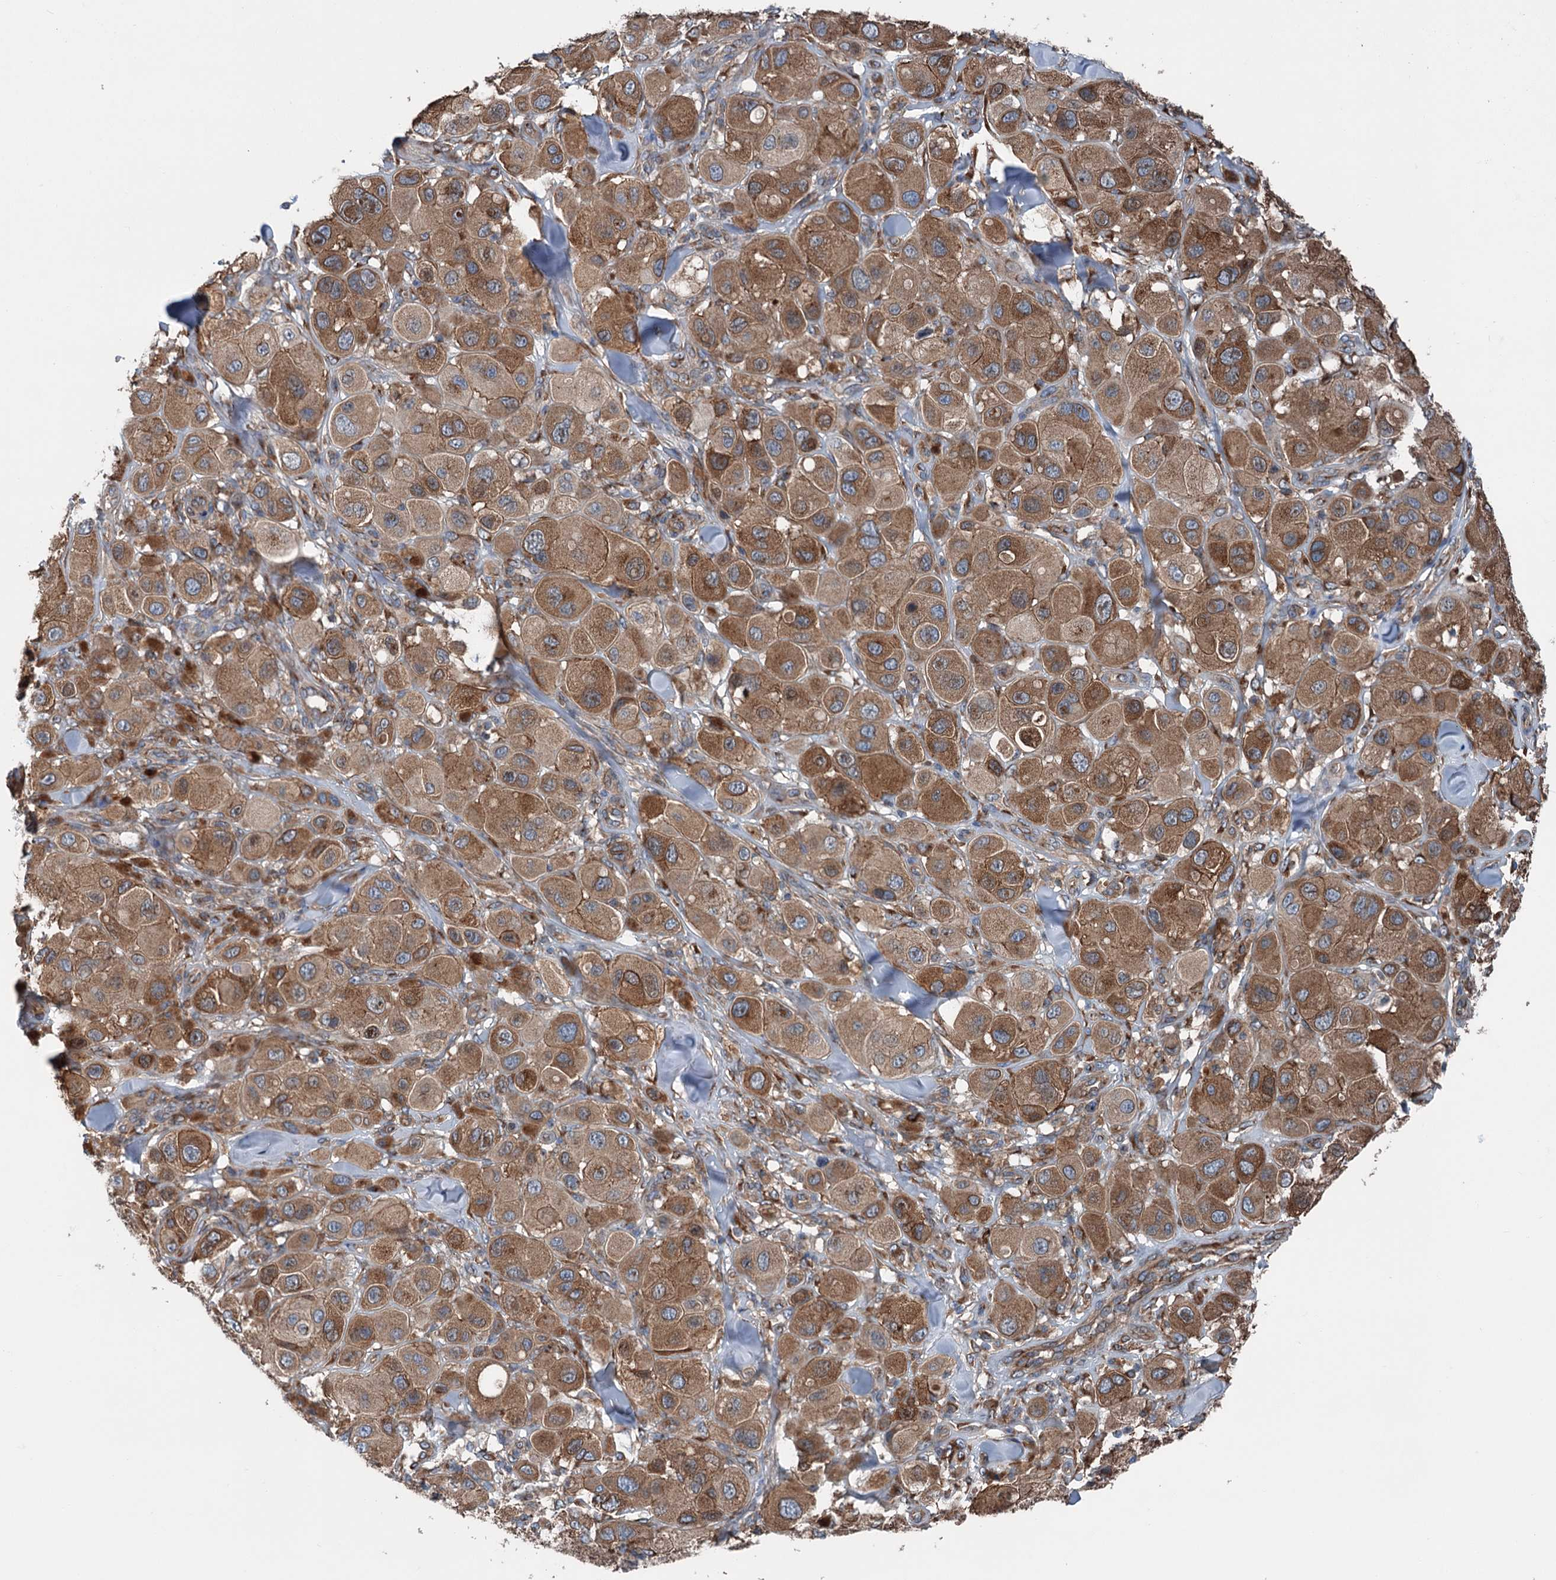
{"staining": {"intensity": "moderate", "quantity": ">75%", "location": "cytoplasmic/membranous"}, "tissue": "melanoma", "cell_type": "Tumor cells", "image_type": "cancer", "snomed": [{"axis": "morphology", "description": "Malignant melanoma, Metastatic site"}, {"axis": "topography", "description": "Skin"}], "caption": "Immunohistochemistry (IHC) (DAB (3,3'-diaminobenzidine)) staining of human malignant melanoma (metastatic site) exhibits moderate cytoplasmic/membranous protein staining in about >75% of tumor cells. Ihc stains the protein in brown and the nuclei are stained blue.", "gene": "CALCOCO1", "patient": {"sex": "male", "age": 41}}